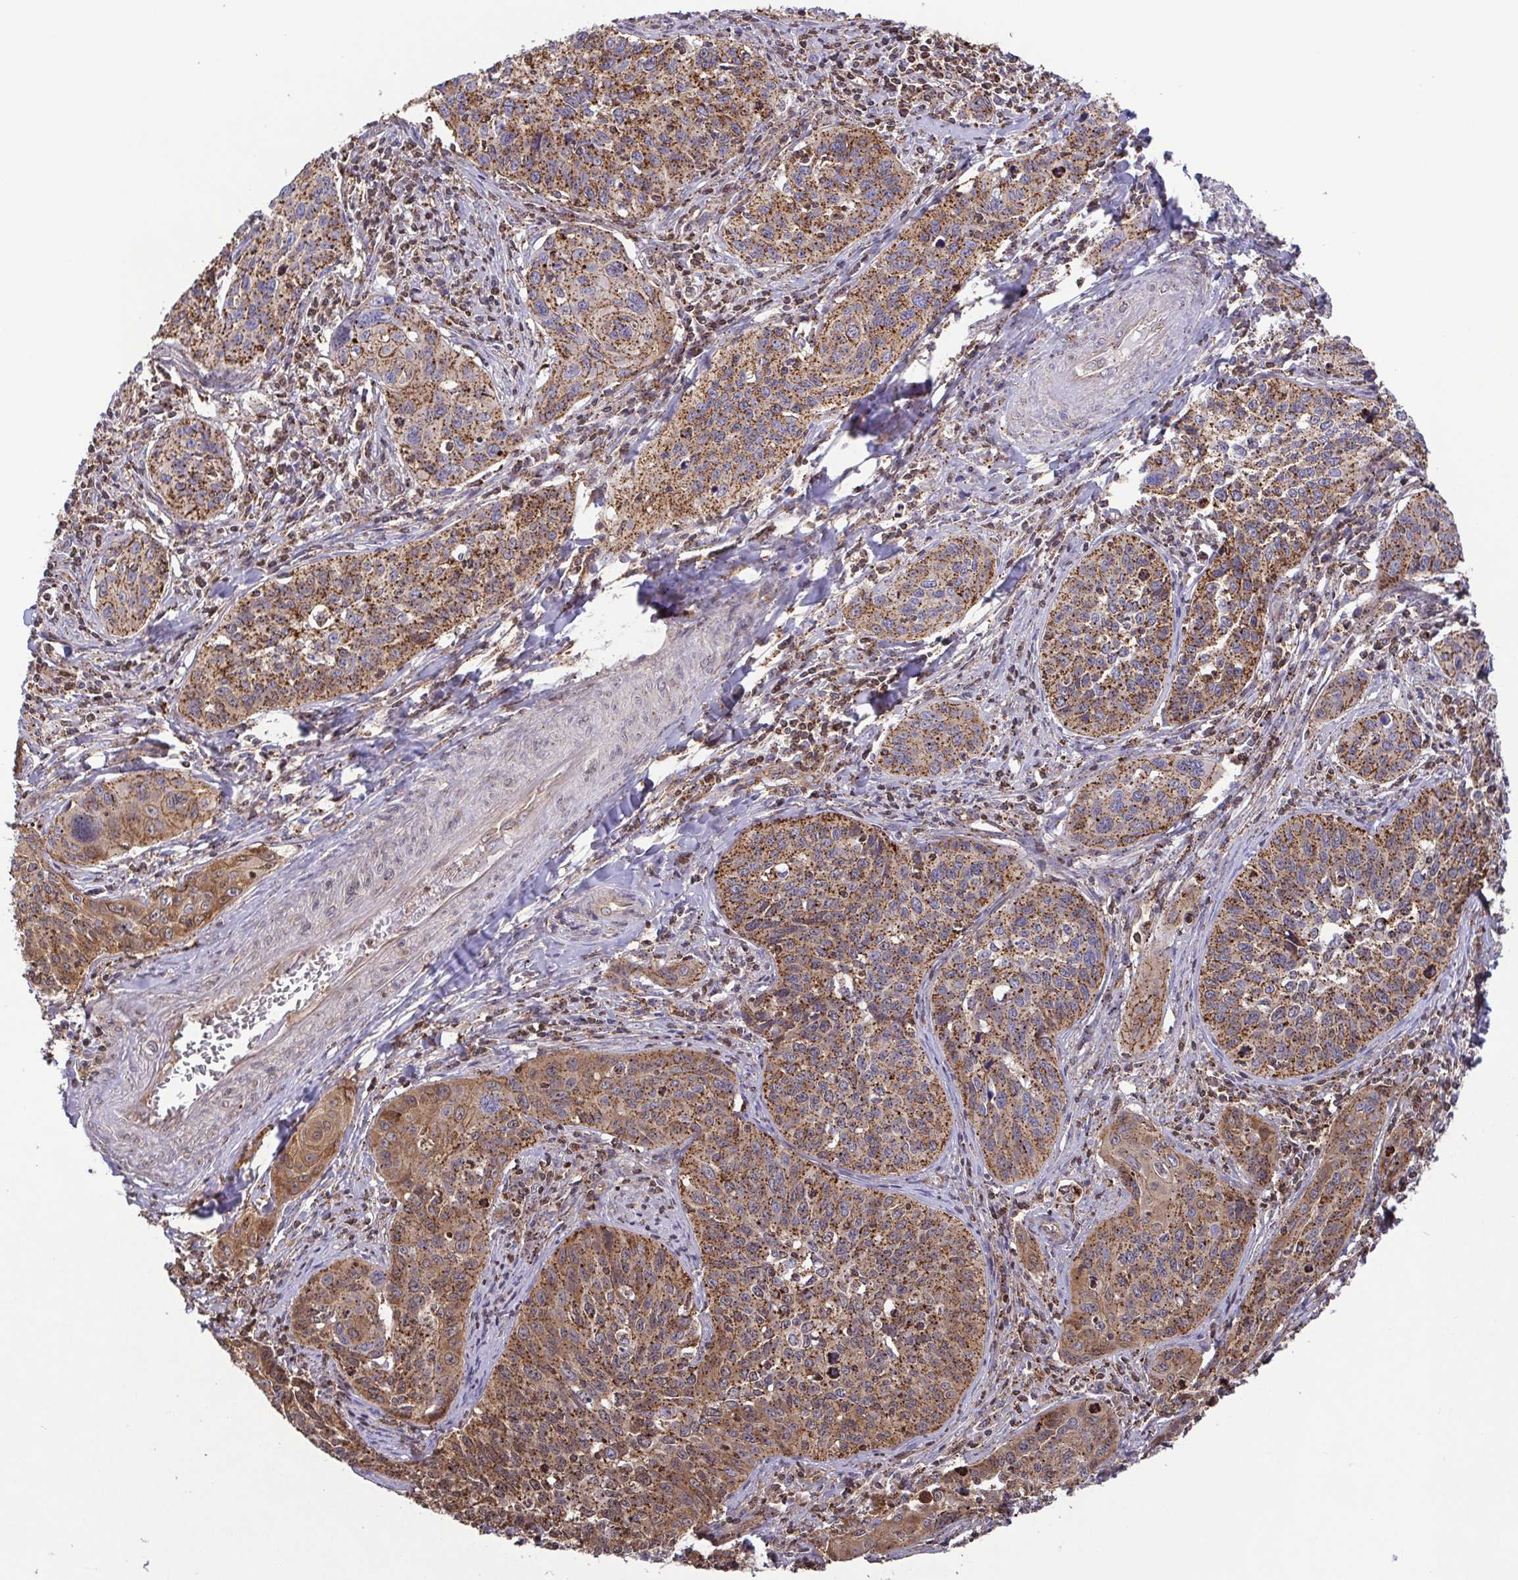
{"staining": {"intensity": "moderate", "quantity": ">75%", "location": "cytoplasmic/membranous"}, "tissue": "cervical cancer", "cell_type": "Tumor cells", "image_type": "cancer", "snomed": [{"axis": "morphology", "description": "Squamous cell carcinoma, NOS"}, {"axis": "topography", "description": "Cervix"}], "caption": "A micrograph of human cervical cancer stained for a protein displays moderate cytoplasmic/membranous brown staining in tumor cells.", "gene": "CHMP1B", "patient": {"sex": "female", "age": 31}}